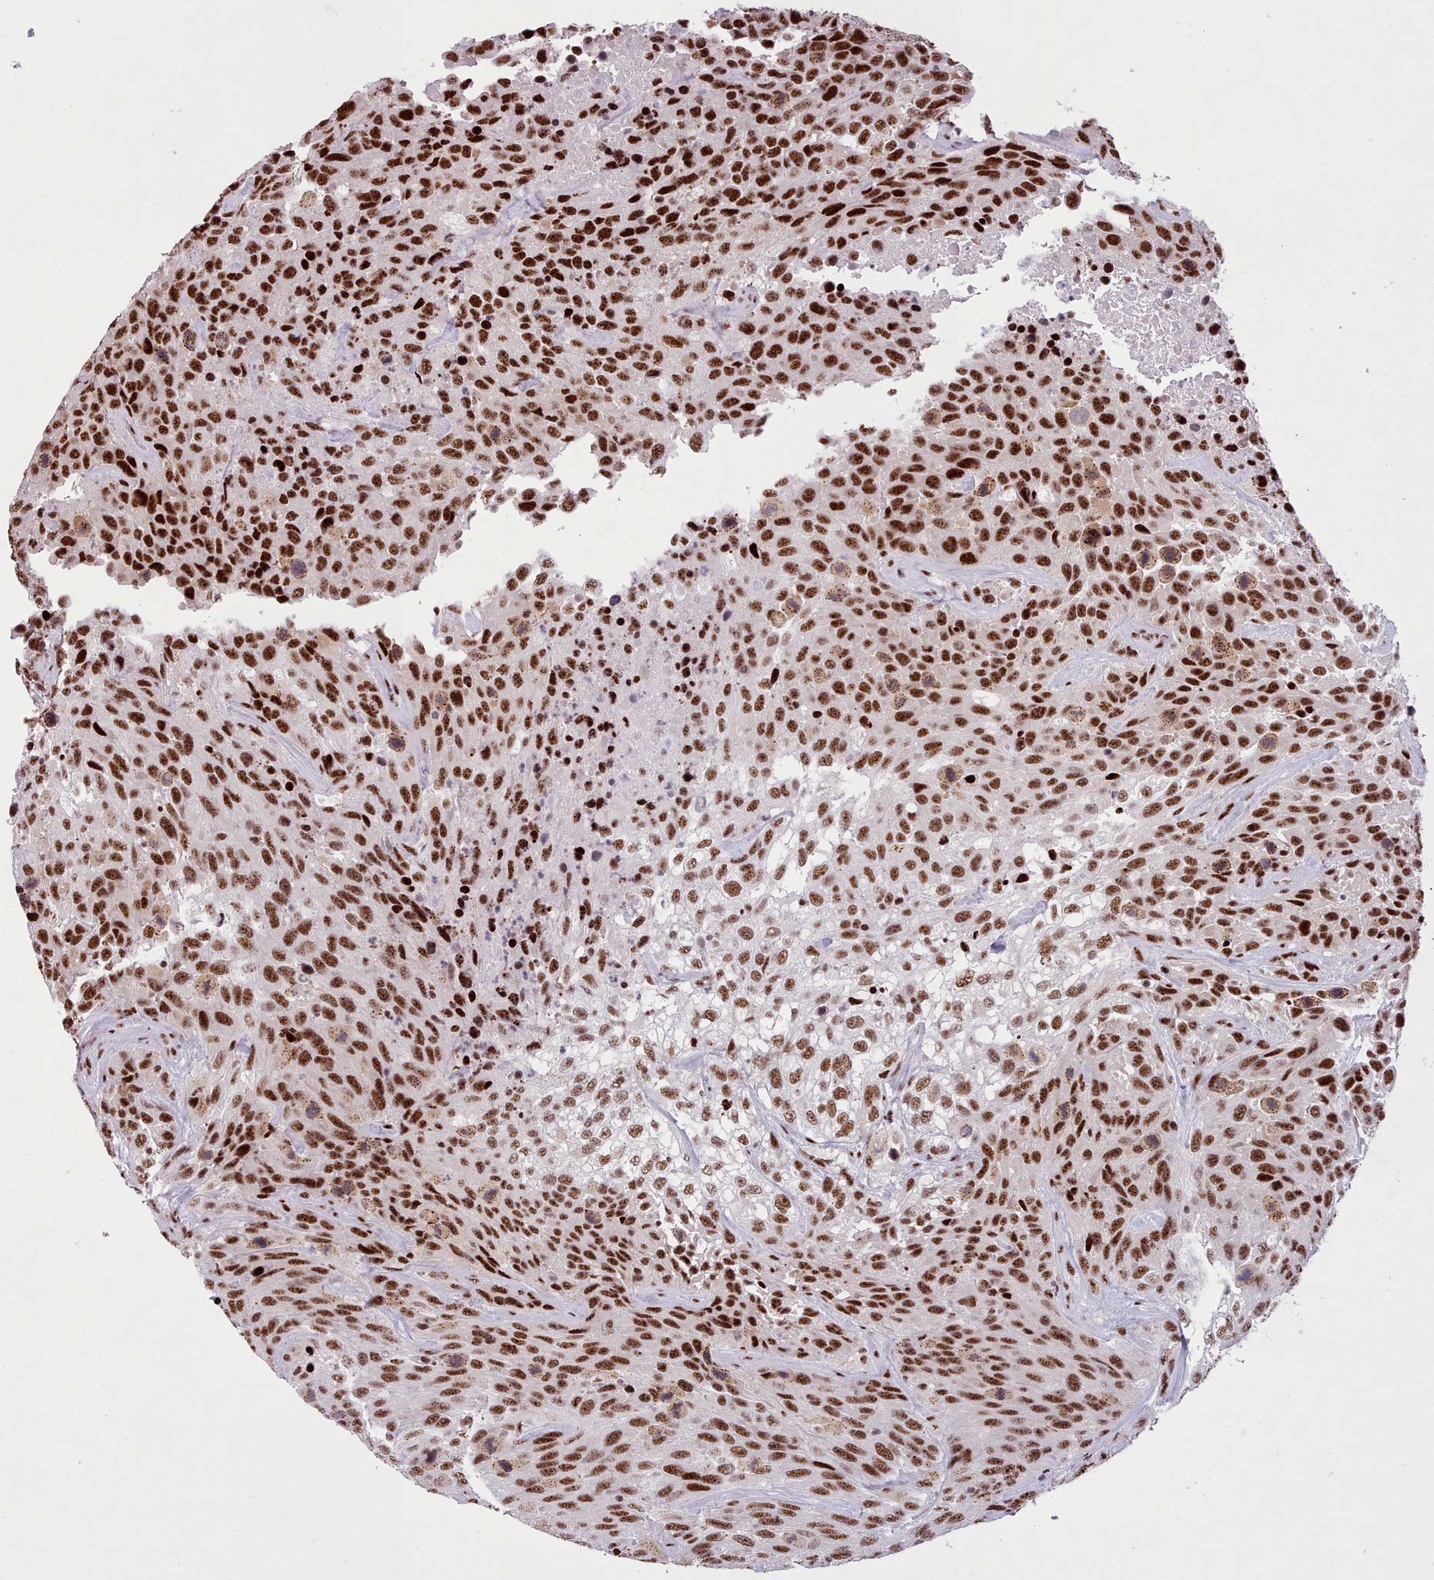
{"staining": {"intensity": "strong", "quantity": ">75%", "location": "nuclear"}, "tissue": "urothelial cancer", "cell_type": "Tumor cells", "image_type": "cancer", "snomed": [{"axis": "morphology", "description": "Urothelial carcinoma, High grade"}, {"axis": "topography", "description": "Urinary bladder"}], "caption": "Protein analysis of high-grade urothelial carcinoma tissue displays strong nuclear positivity in about >75% of tumor cells.", "gene": "TMEM35B", "patient": {"sex": "female", "age": 70}}